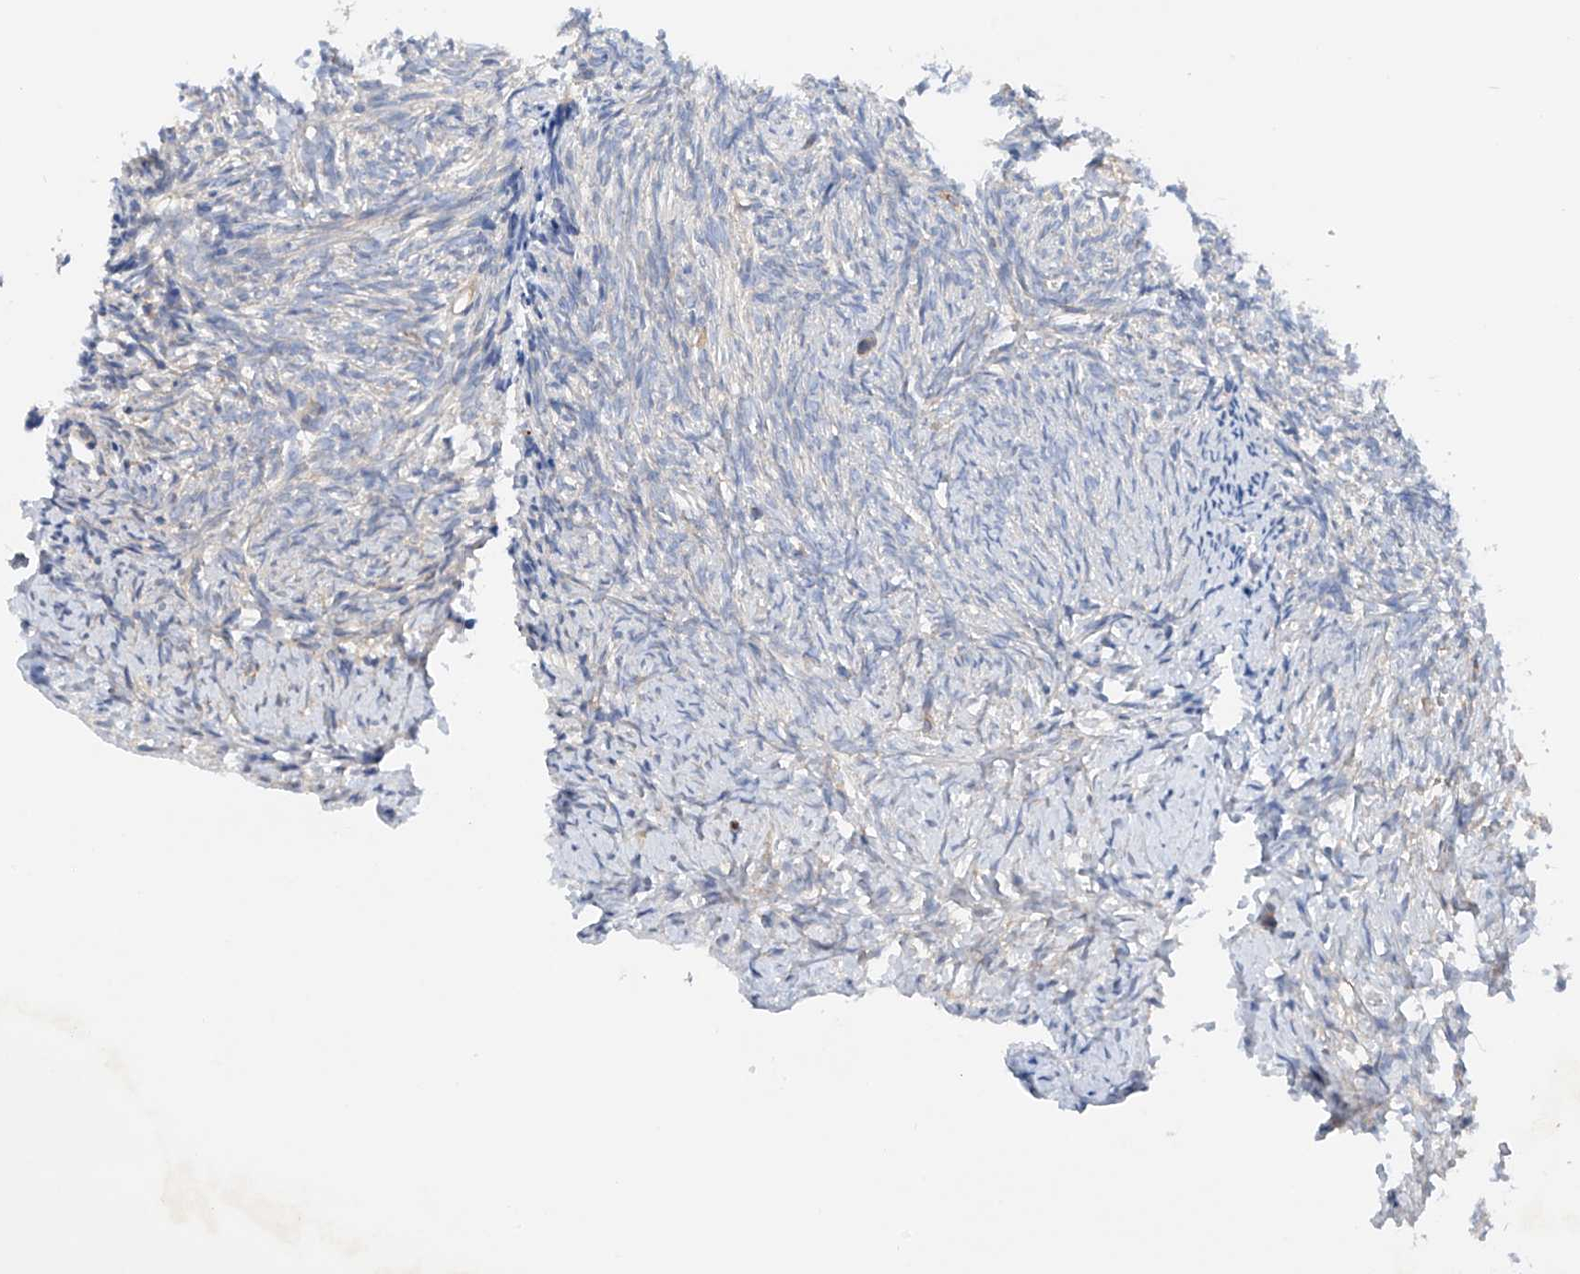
{"staining": {"intensity": "negative", "quantity": "none", "location": "none"}, "tissue": "ovary", "cell_type": "Ovarian stroma cells", "image_type": "normal", "snomed": [{"axis": "morphology", "description": "Normal tissue, NOS"}, {"axis": "topography", "description": "Ovary"}], "caption": "This is an immunohistochemistry (IHC) histopathology image of unremarkable ovary. There is no positivity in ovarian stroma cells.", "gene": "PHACTR2", "patient": {"sex": "female", "age": 41}}